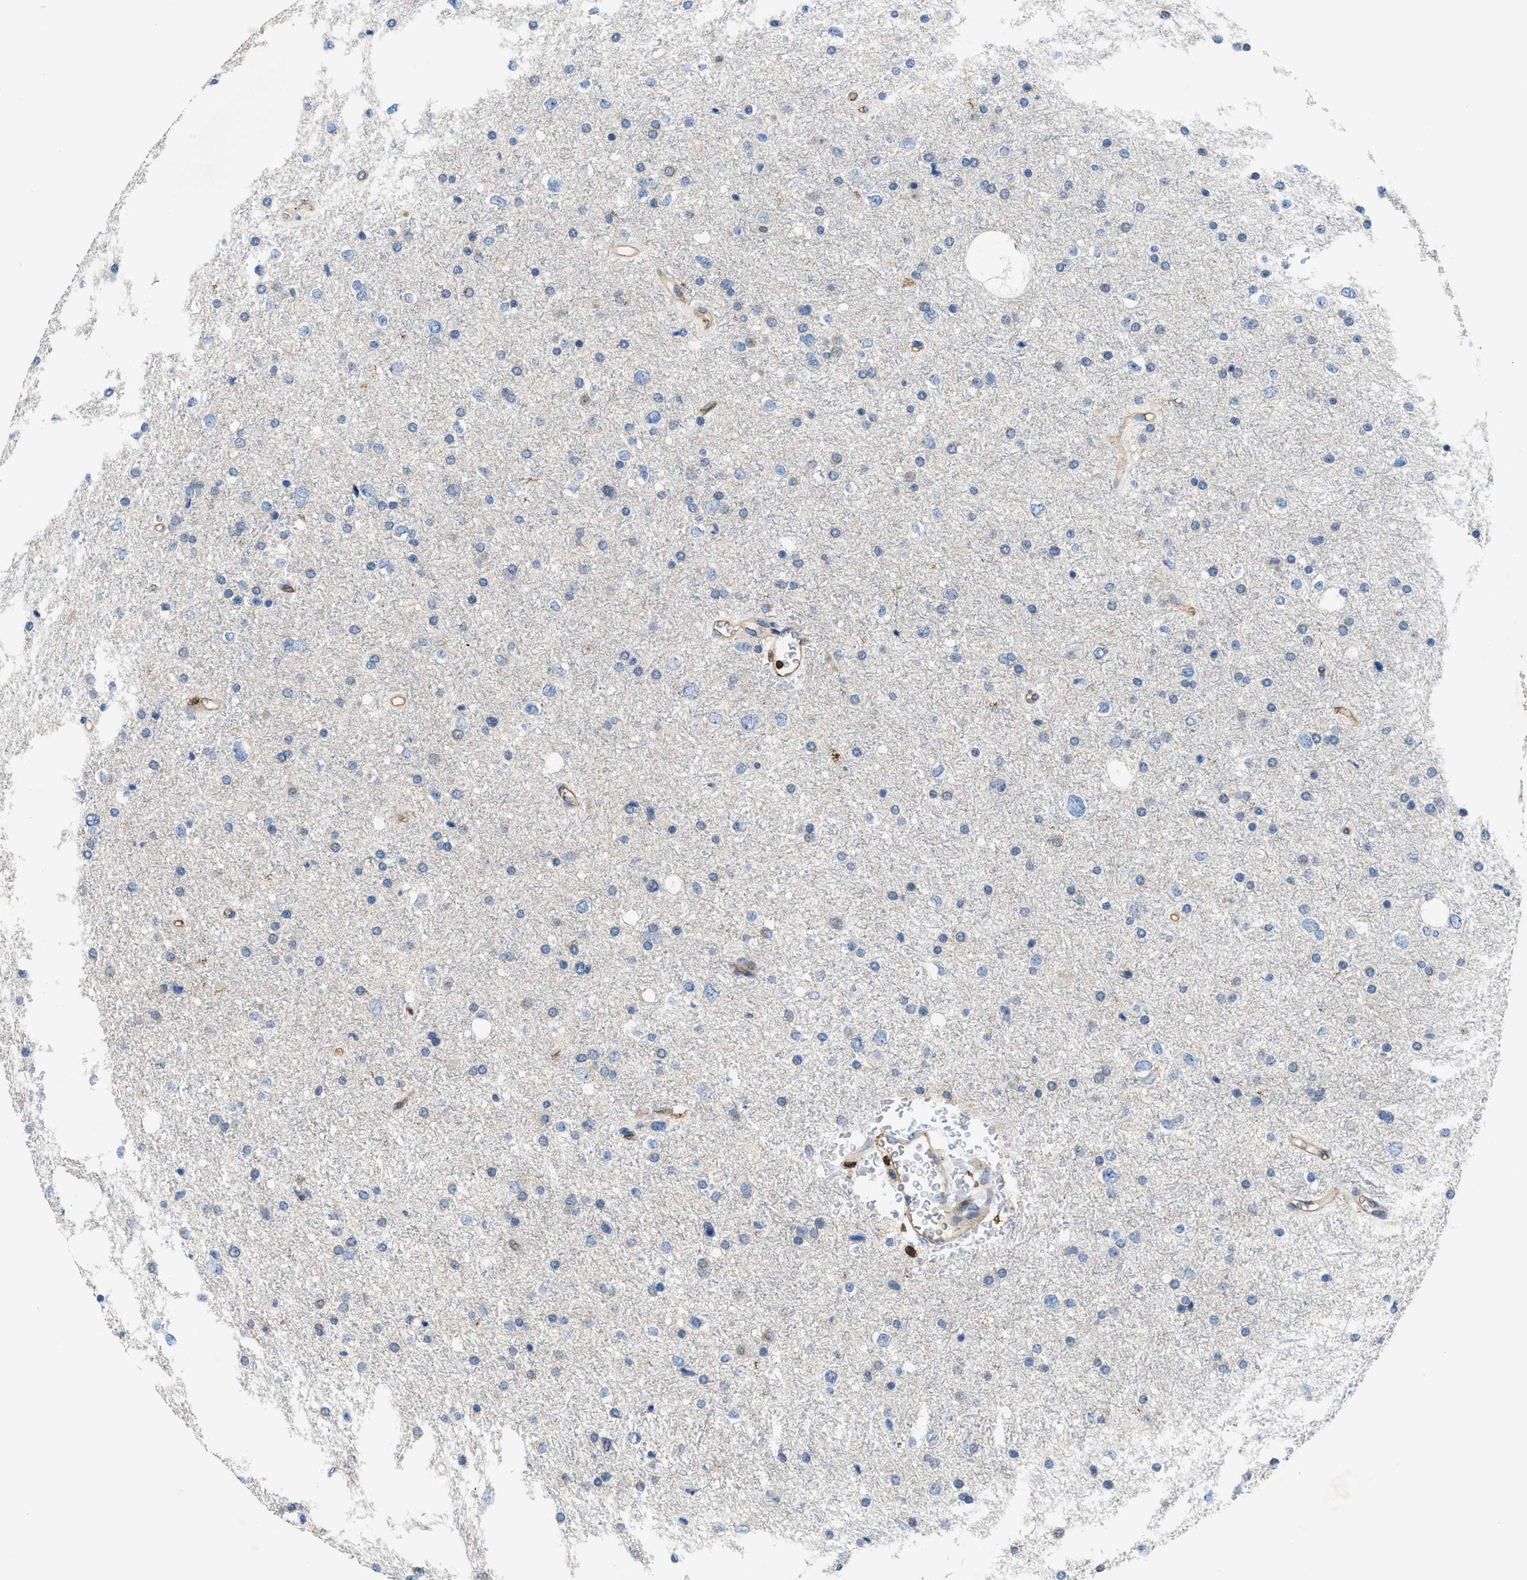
{"staining": {"intensity": "negative", "quantity": "none", "location": "none"}, "tissue": "glioma", "cell_type": "Tumor cells", "image_type": "cancer", "snomed": [{"axis": "morphology", "description": "Glioma, malignant, Low grade"}, {"axis": "topography", "description": "Brain"}], "caption": "IHC of malignant low-grade glioma exhibits no positivity in tumor cells.", "gene": "MYO1G", "patient": {"sex": "female", "age": 37}}